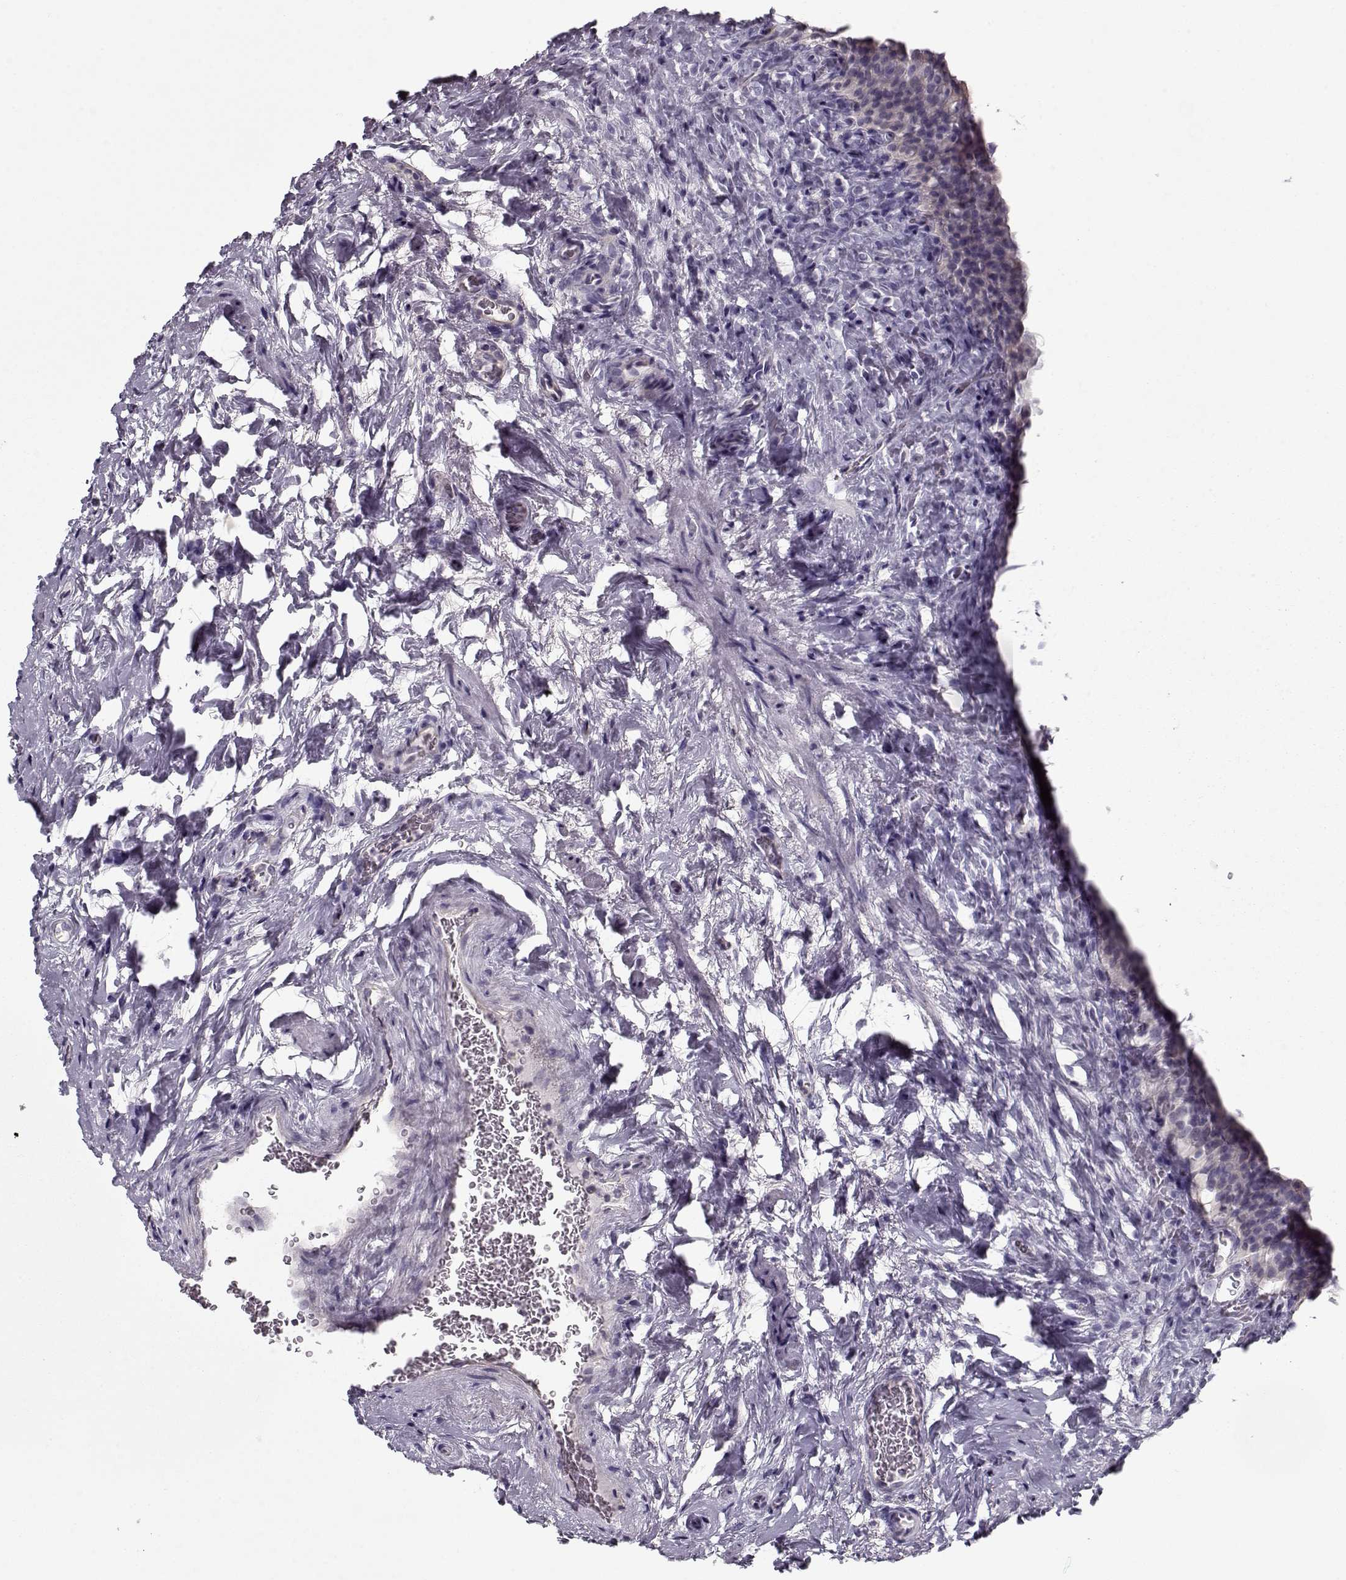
{"staining": {"intensity": "negative", "quantity": "none", "location": "none"}, "tissue": "urinary bladder", "cell_type": "Urothelial cells", "image_type": "normal", "snomed": [{"axis": "morphology", "description": "Normal tissue, NOS"}, {"axis": "topography", "description": "Urinary bladder"}], "caption": "The IHC micrograph has no significant expression in urothelial cells of urinary bladder. (Immunohistochemistry (ihc), brightfield microscopy, high magnification).", "gene": "CCDC136", "patient": {"sex": "male", "age": 76}}